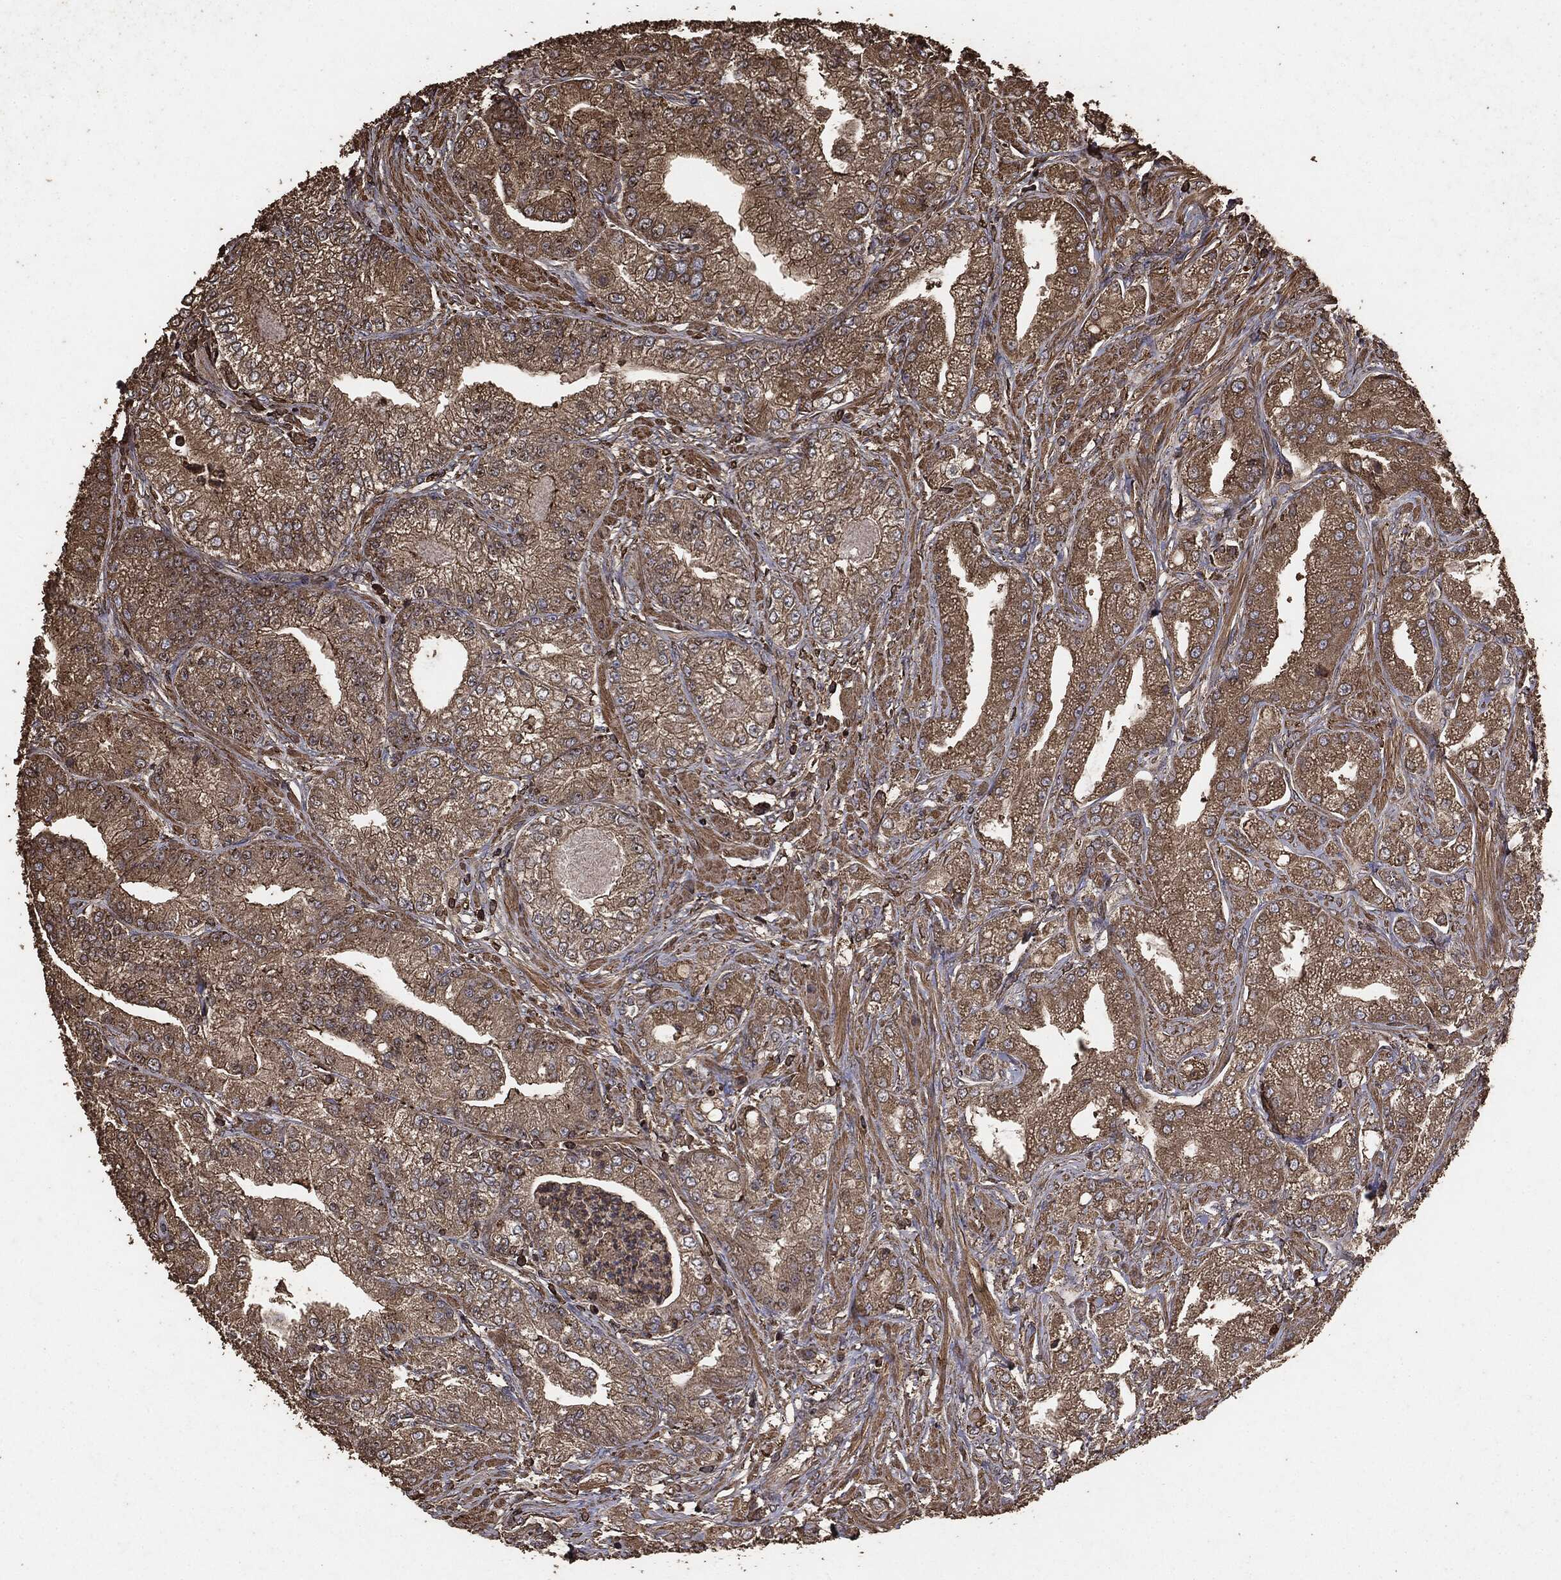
{"staining": {"intensity": "moderate", "quantity": ">75%", "location": "cytoplasmic/membranous"}, "tissue": "prostate cancer", "cell_type": "Tumor cells", "image_type": "cancer", "snomed": [{"axis": "morphology", "description": "Adenocarcinoma, High grade"}, {"axis": "topography", "description": "Prostate"}], "caption": "DAB immunohistochemical staining of high-grade adenocarcinoma (prostate) reveals moderate cytoplasmic/membranous protein staining in approximately >75% of tumor cells.", "gene": "MTOR", "patient": {"sex": "male", "age": 61}}